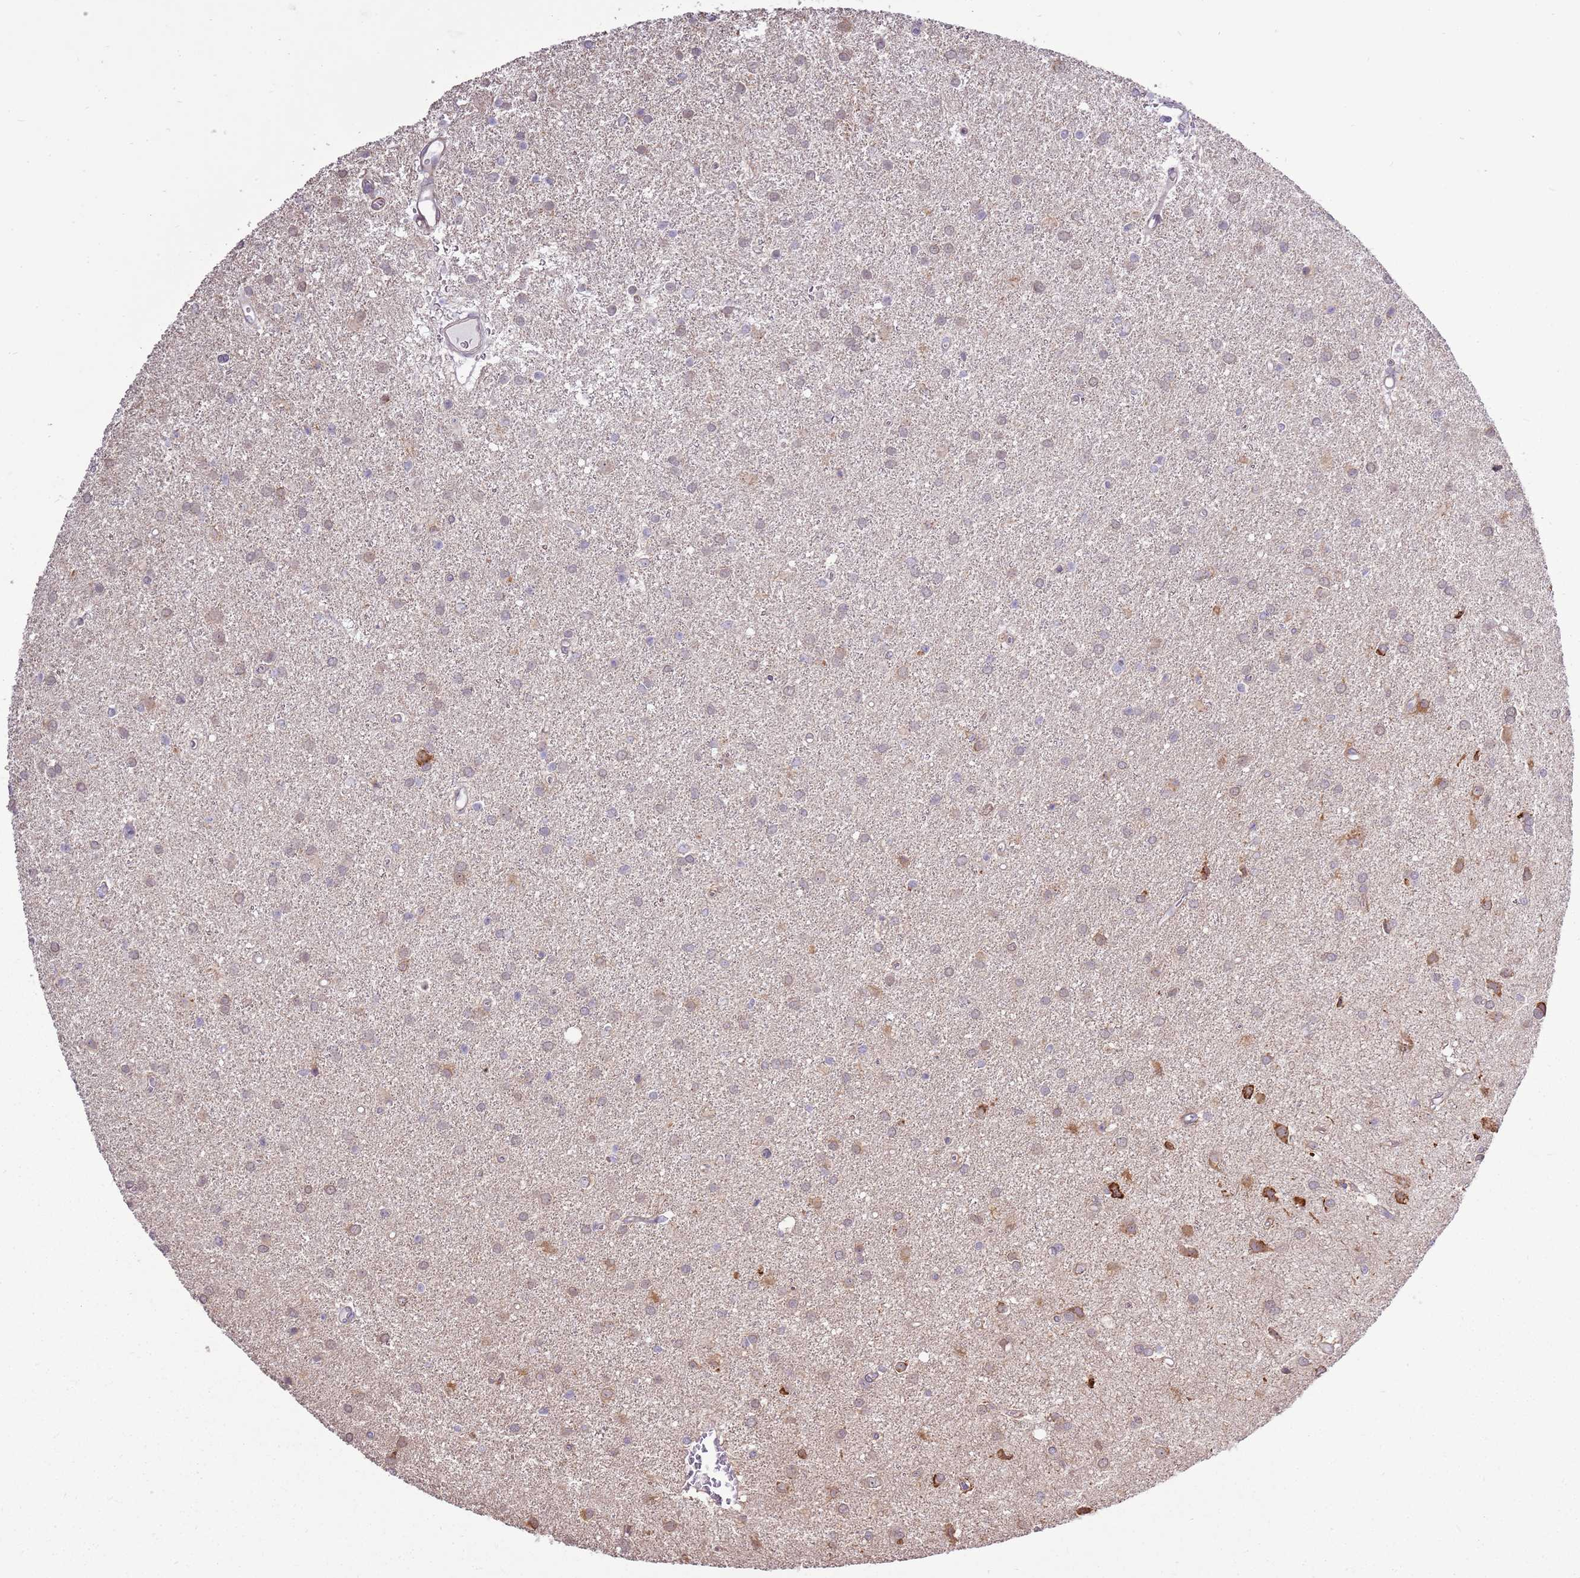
{"staining": {"intensity": "moderate", "quantity": "<25%", "location": "cytoplasmic/membranous"}, "tissue": "glioma", "cell_type": "Tumor cells", "image_type": "cancer", "snomed": [{"axis": "morphology", "description": "Glioma, malignant, High grade"}, {"axis": "topography", "description": "Brain"}], "caption": "Tumor cells exhibit moderate cytoplasmic/membranous positivity in about <25% of cells in malignant glioma (high-grade).", "gene": "UGGT2", "patient": {"sex": "female", "age": 50}}